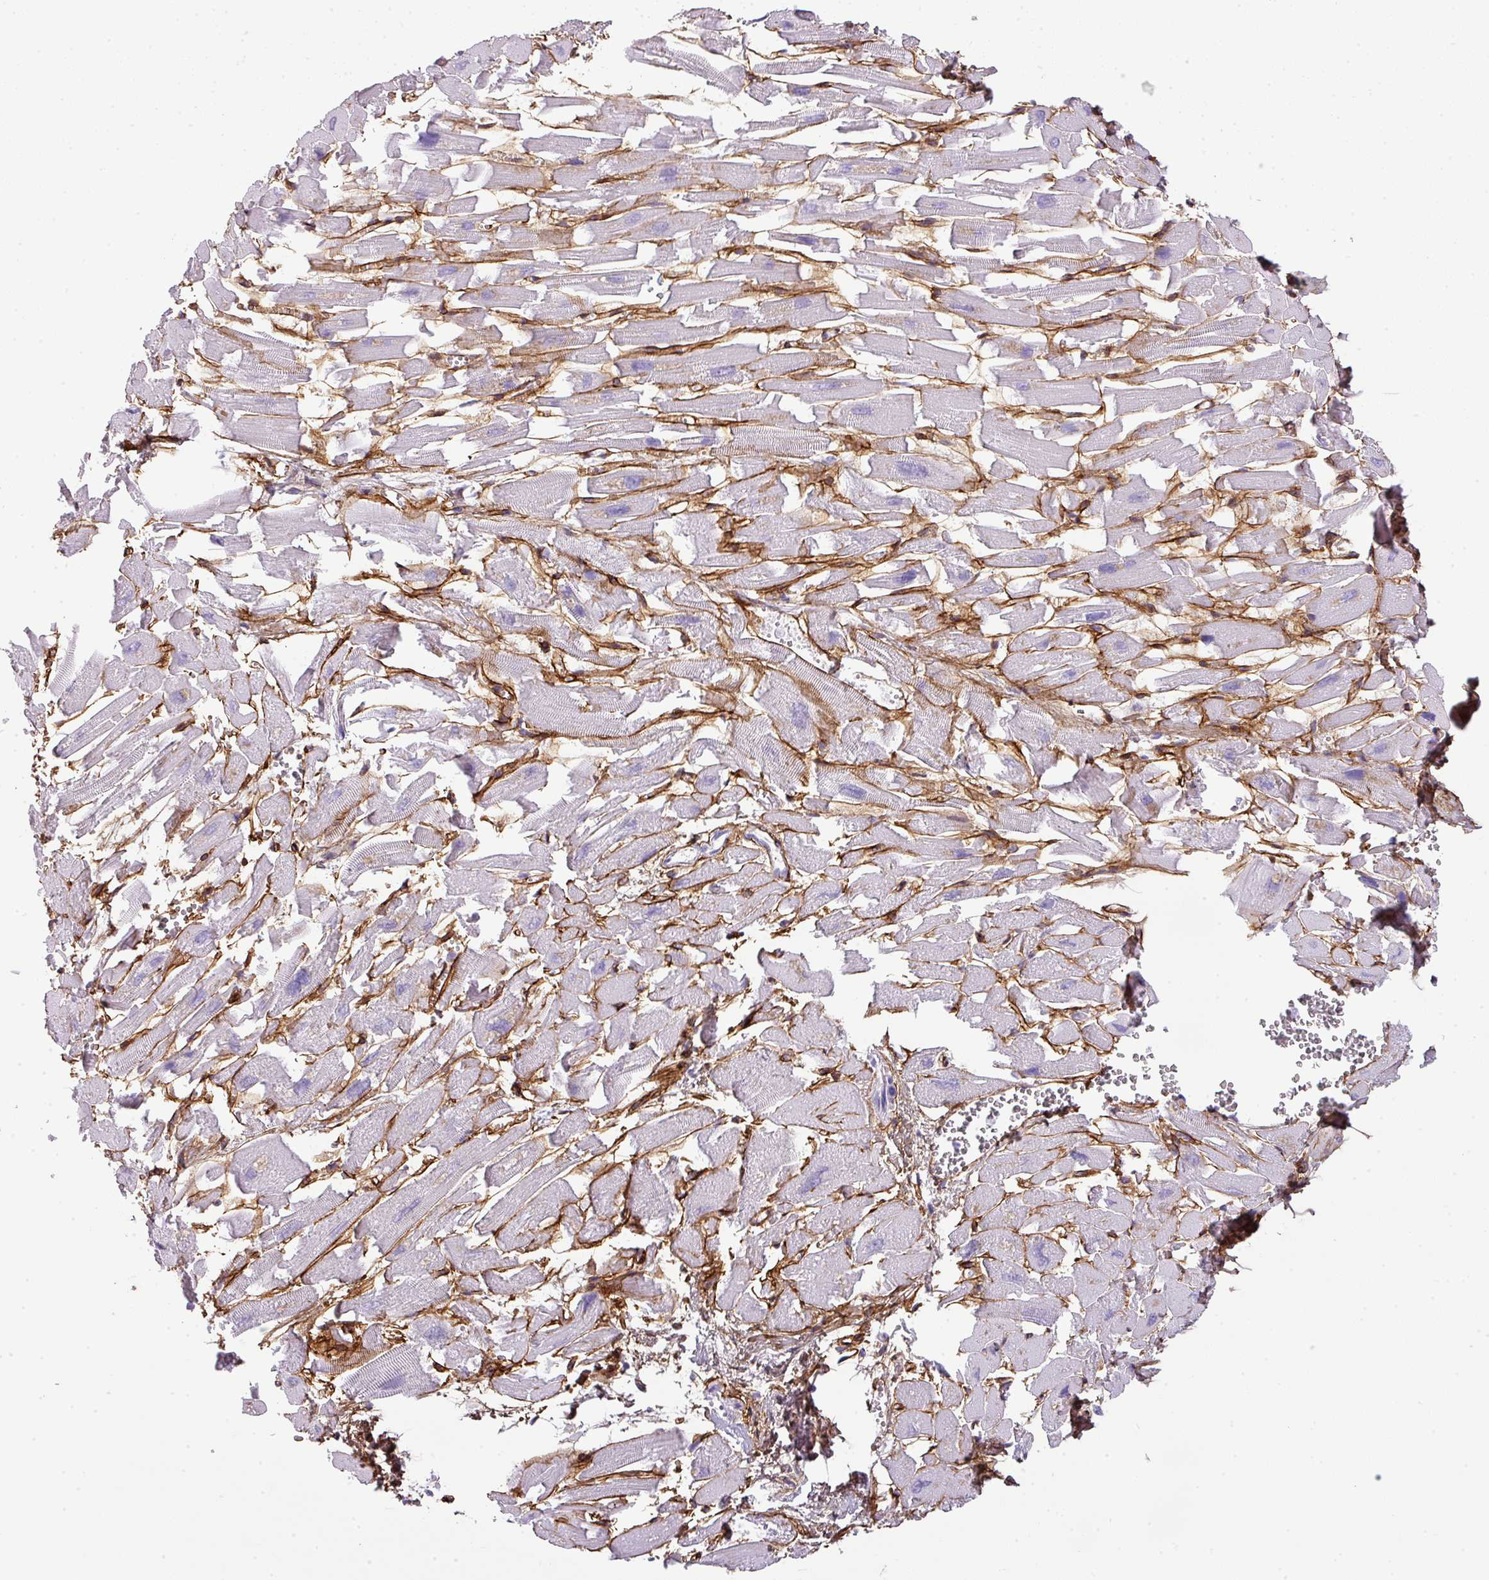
{"staining": {"intensity": "negative", "quantity": "none", "location": "none"}, "tissue": "heart muscle", "cell_type": "Cardiomyocytes", "image_type": "normal", "snomed": [{"axis": "morphology", "description": "Normal tissue, NOS"}, {"axis": "topography", "description": "Heart"}], "caption": "This is a micrograph of immunohistochemistry staining of normal heart muscle, which shows no positivity in cardiomyocytes. The staining was performed using DAB (3,3'-diaminobenzidine) to visualize the protein expression in brown, while the nuclei were stained in blue with hematoxylin (Magnification: 20x).", "gene": "PARD6G", "patient": {"sex": "female", "age": 64}}